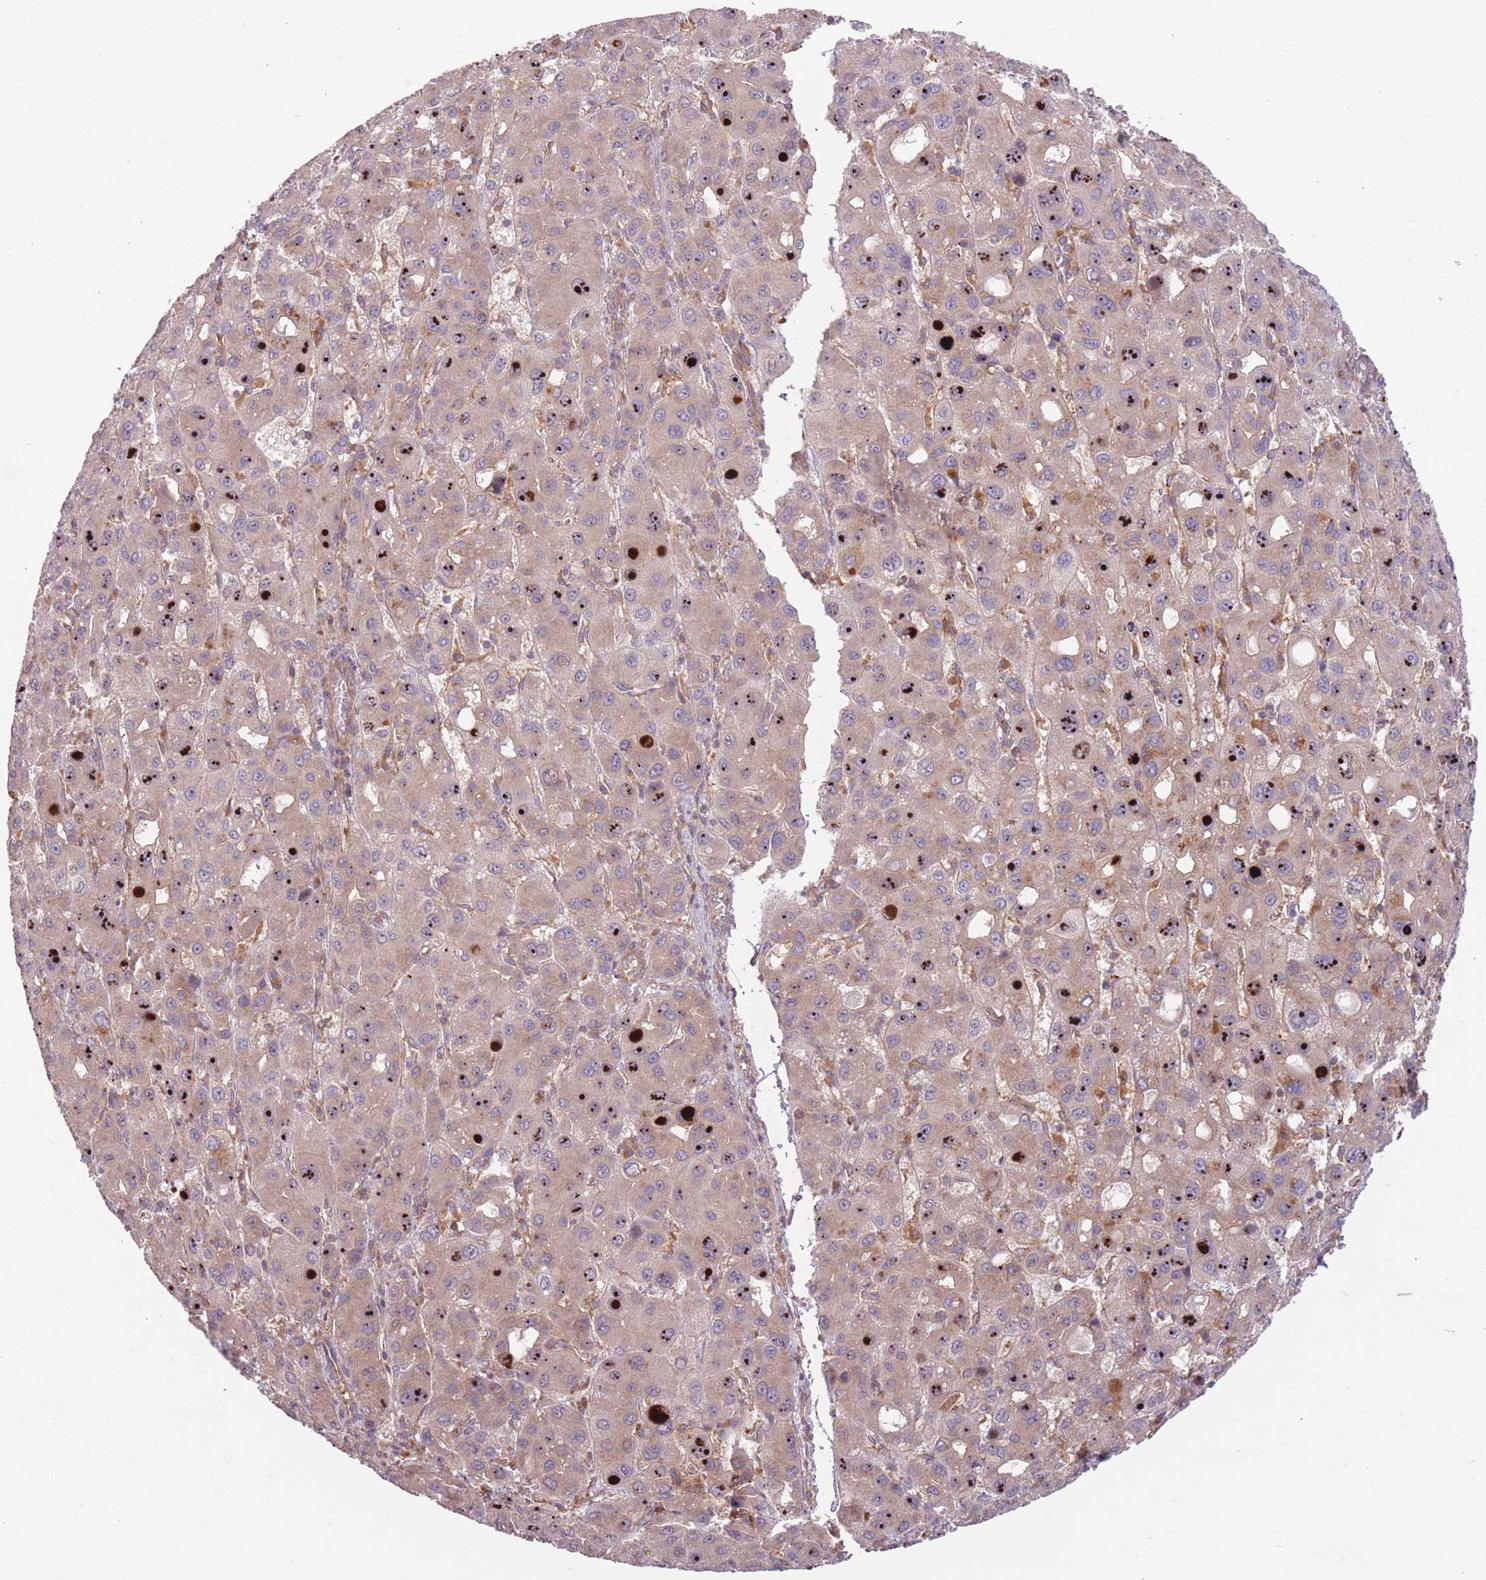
{"staining": {"intensity": "moderate", "quantity": "25%-75%", "location": "cytoplasmic/membranous,nuclear"}, "tissue": "liver cancer", "cell_type": "Tumor cells", "image_type": "cancer", "snomed": [{"axis": "morphology", "description": "Carcinoma, Hepatocellular, NOS"}, {"axis": "topography", "description": "Liver"}], "caption": "Immunohistochemical staining of liver hepatocellular carcinoma shows medium levels of moderate cytoplasmic/membranous and nuclear expression in about 25%-75% of tumor cells.", "gene": "WASHC2A", "patient": {"sex": "male", "age": 55}}